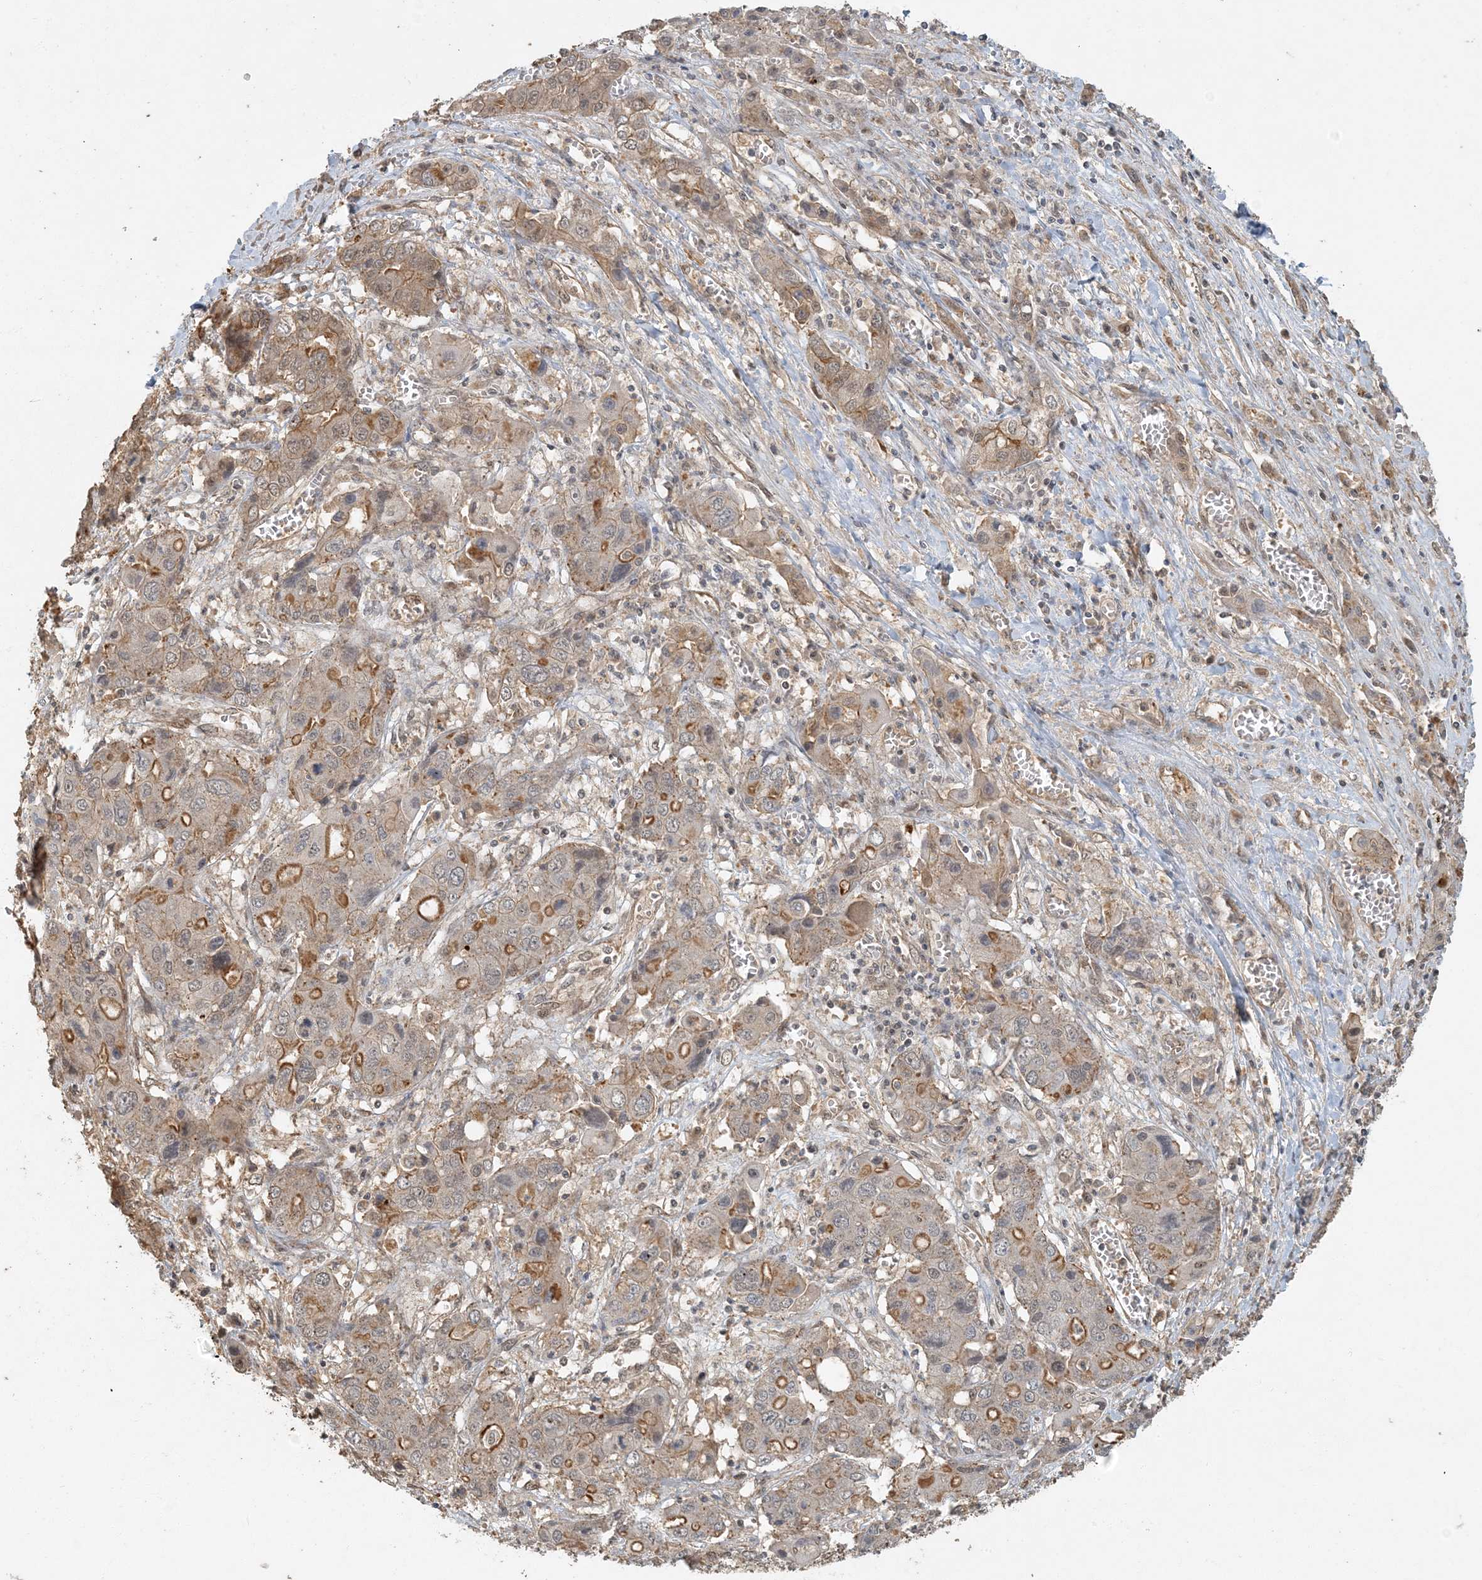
{"staining": {"intensity": "moderate", "quantity": "25%-75%", "location": "cytoplasmic/membranous"}, "tissue": "liver cancer", "cell_type": "Tumor cells", "image_type": "cancer", "snomed": [{"axis": "morphology", "description": "Cholangiocarcinoma"}, {"axis": "topography", "description": "Liver"}], "caption": "The image shows immunohistochemical staining of liver cancer (cholangiocarcinoma). There is moderate cytoplasmic/membranous positivity is seen in about 25%-75% of tumor cells.", "gene": "AK9", "patient": {"sex": "male", "age": 67}}